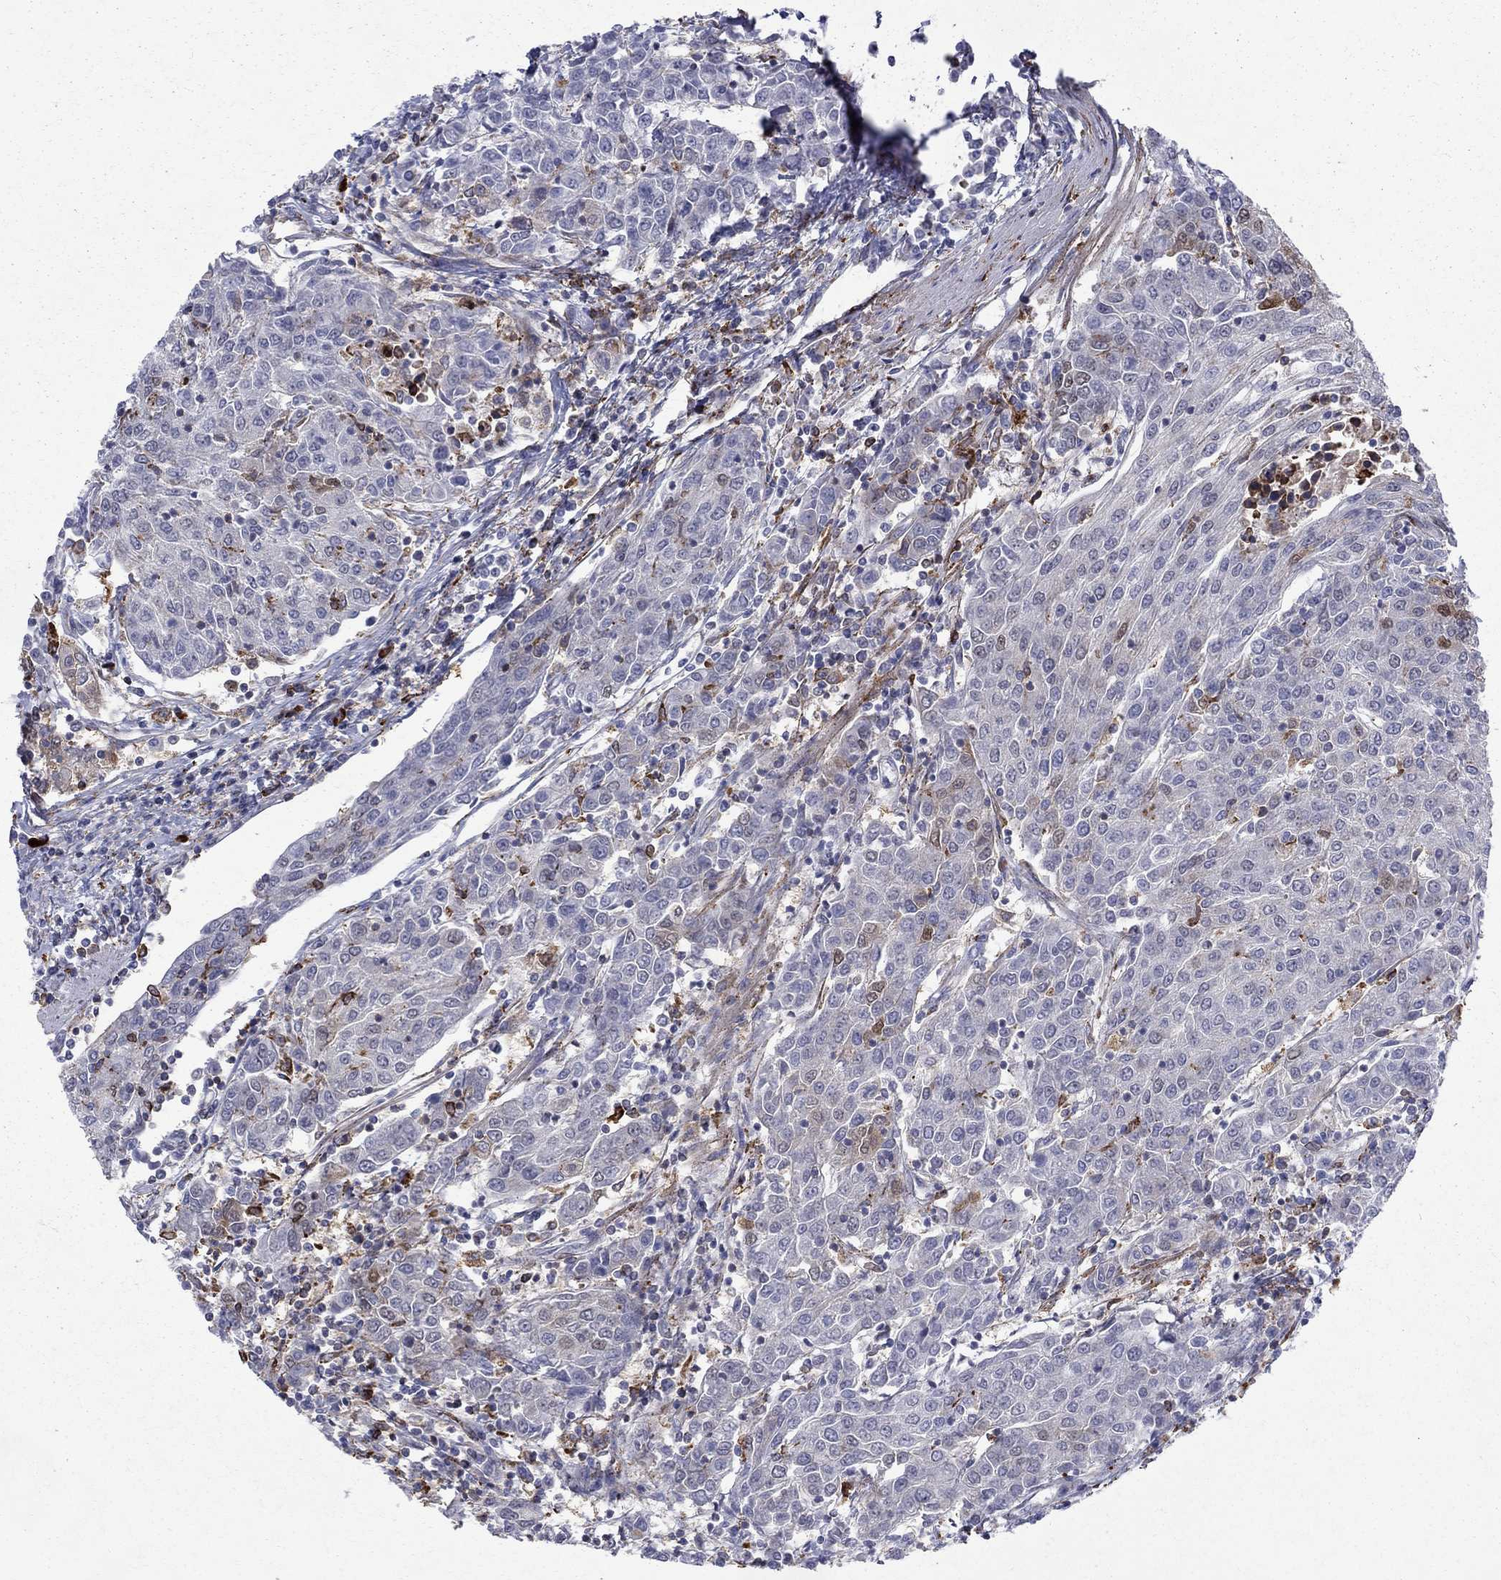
{"staining": {"intensity": "moderate", "quantity": "<25%", "location": "cytoplasmic/membranous,nuclear"}, "tissue": "urothelial cancer", "cell_type": "Tumor cells", "image_type": "cancer", "snomed": [{"axis": "morphology", "description": "Urothelial carcinoma, High grade"}, {"axis": "topography", "description": "Urinary bladder"}], "caption": "Urothelial carcinoma (high-grade) stained with IHC reveals moderate cytoplasmic/membranous and nuclear positivity in approximately <25% of tumor cells.", "gene": "CAB39L", "patient": {"sex": "female", "age": 85}}